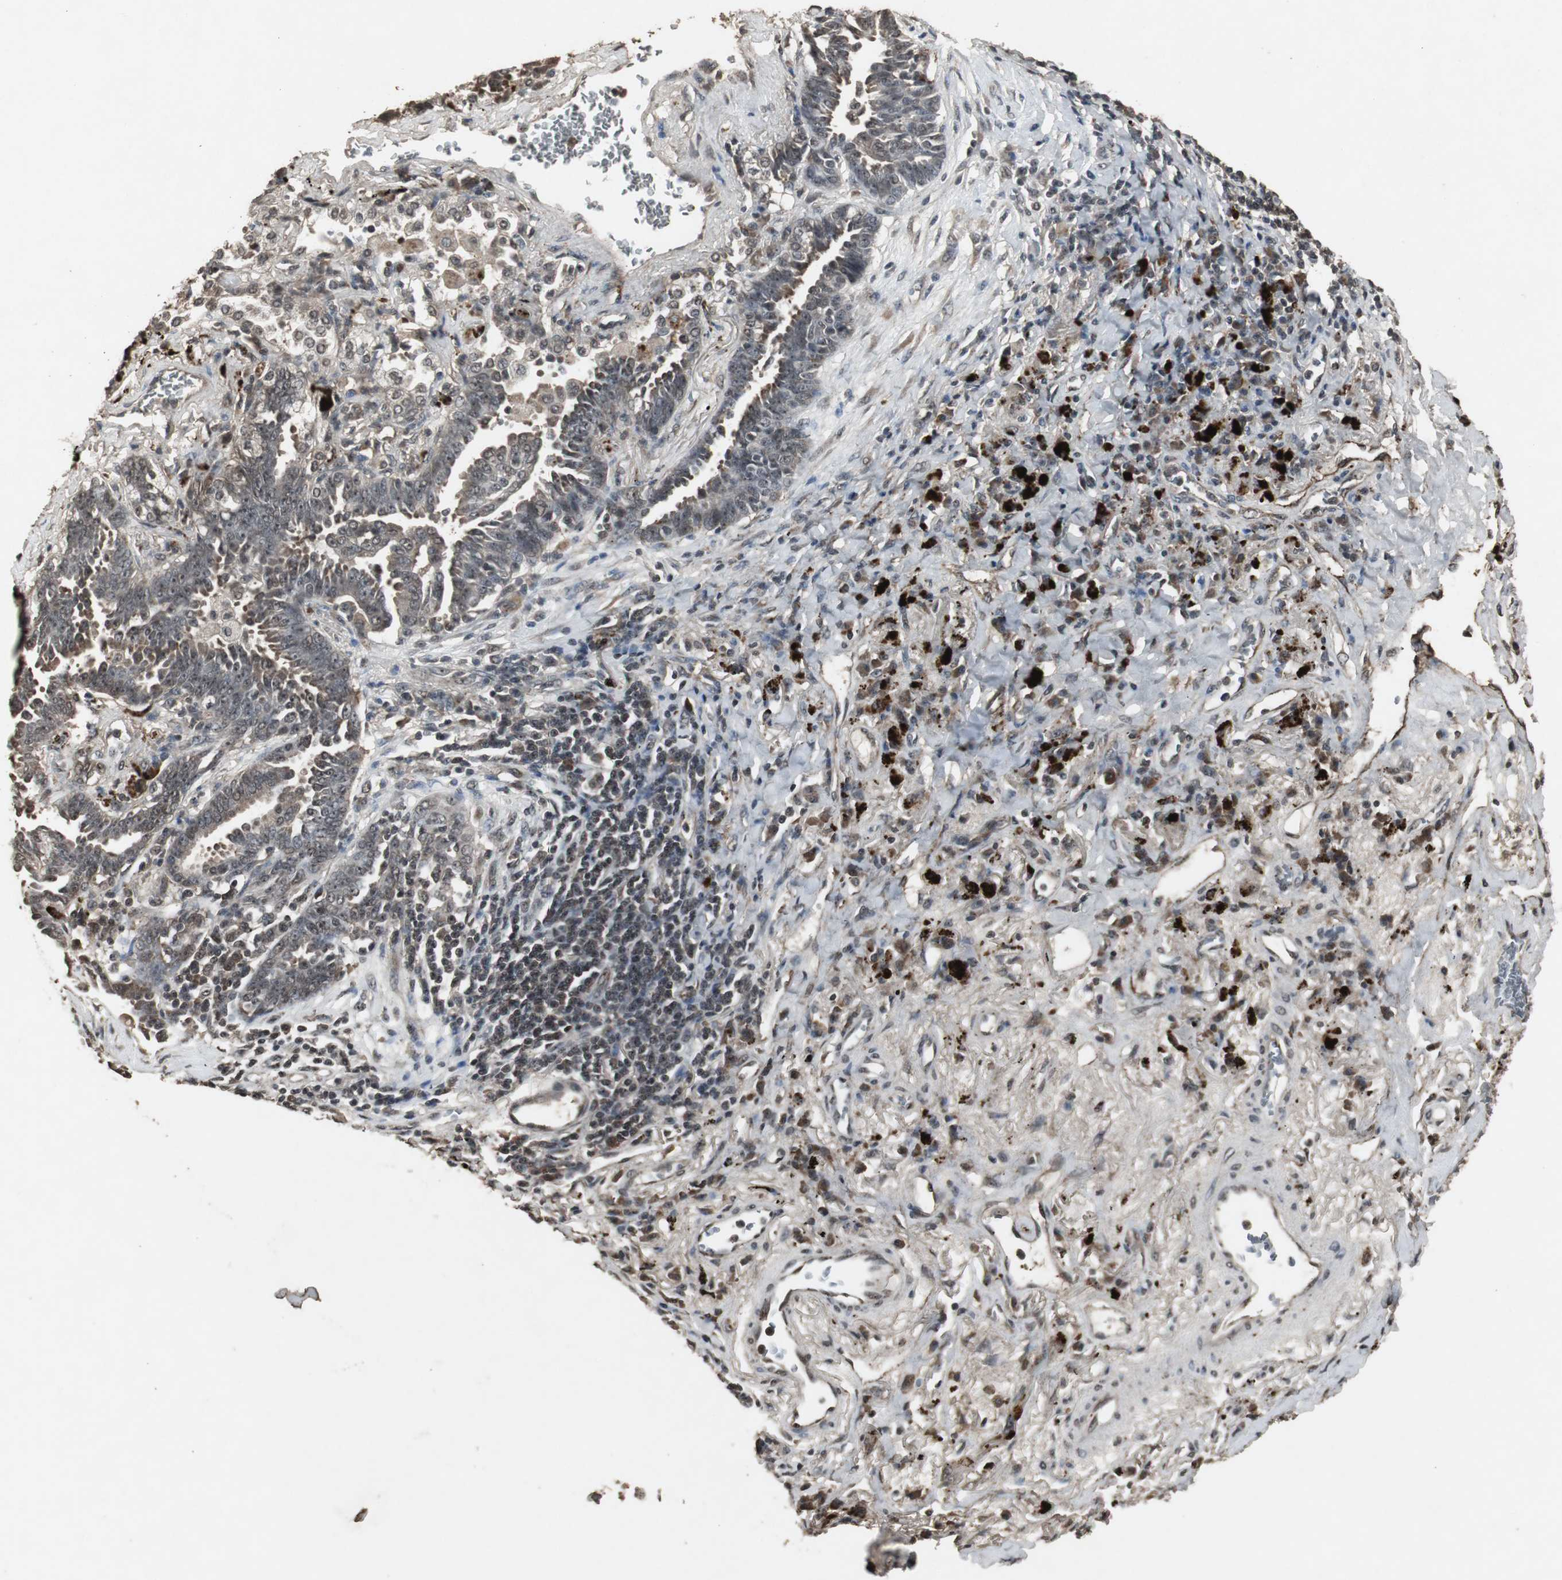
{"staining": {"intensity": "moderate", "quantity": ">75%", "location": "cytoplasmic/membranous,nuclear"}, "tissue": "lung cancer", "cell_type": "Tumor cells", "image_type": "cancer", "snomed": [{"axis": "morphology", "description": "Adenocarcinoma, NOS"}, {"axis": "topography", "description": "Lung"}], "caption": "Protein expression analysis of human adenocarcinoma (lung) reveals moderate cytoplasmic/membranous and nuclear staining in approximately >75% of tumor cells. Using DAB (brown) and hematoxylin (blue) stains, captured at high magnification using brightfield microscopy.", "gene": "EMX1", "patient": {"sex": "female", "age": 64}}